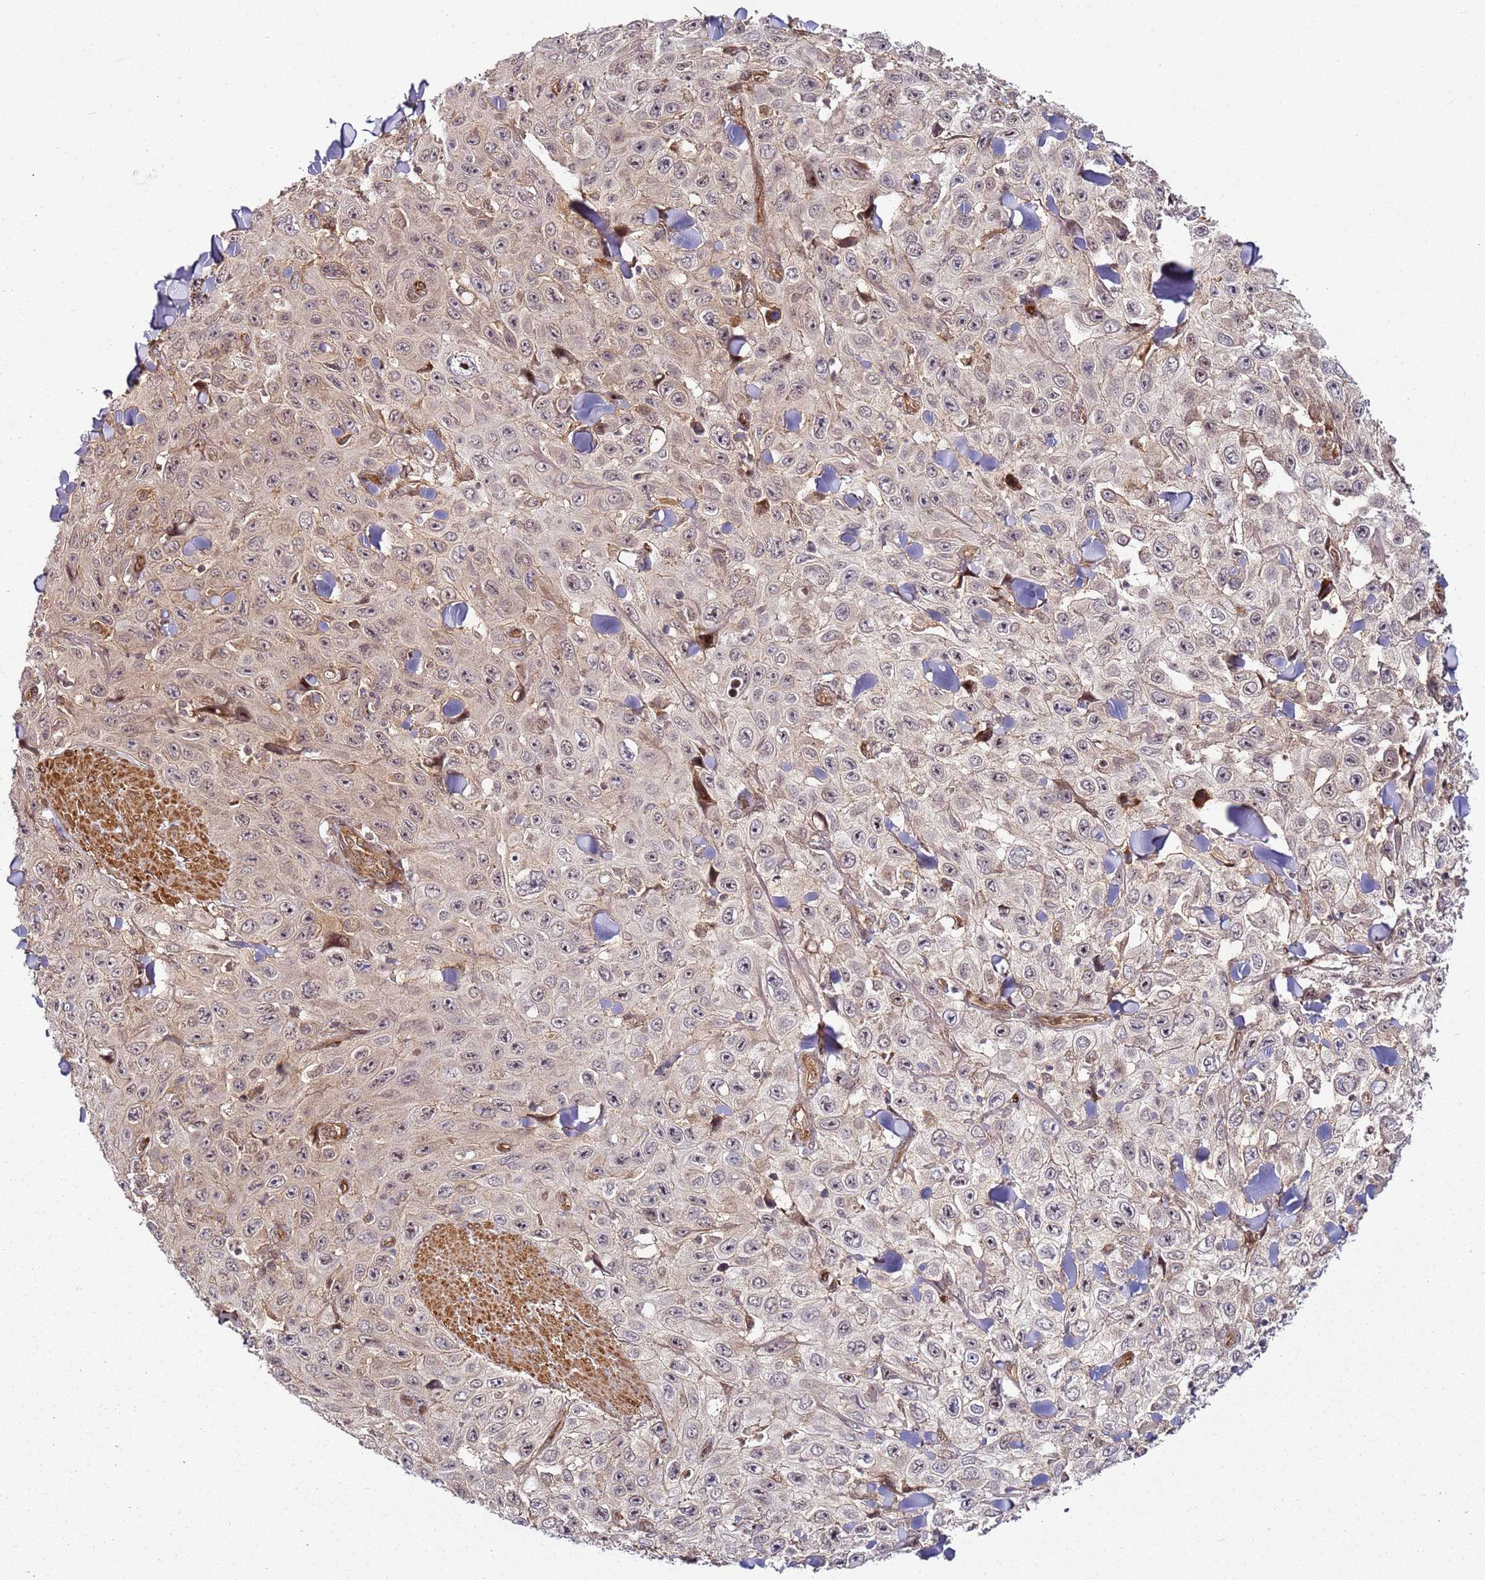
{"staining": {"intensity": "weak", "quantity": "<25%", "location": "nuclear"}, "tissue": "skin cancer", "cell_type": "Tumor cells", "image_type": "cancer", "snomed": [{"axis": "morphology", "description": "Squamous cell carcinoma, NOS"}, {"axis": "topography", "description": "Skin"}], "caption": "Immunohistochemistry of skin cancer displays no positivity in tumor cells.", "gene": "CCNYL1", "patient": {"sex": "male", "age": 82}}